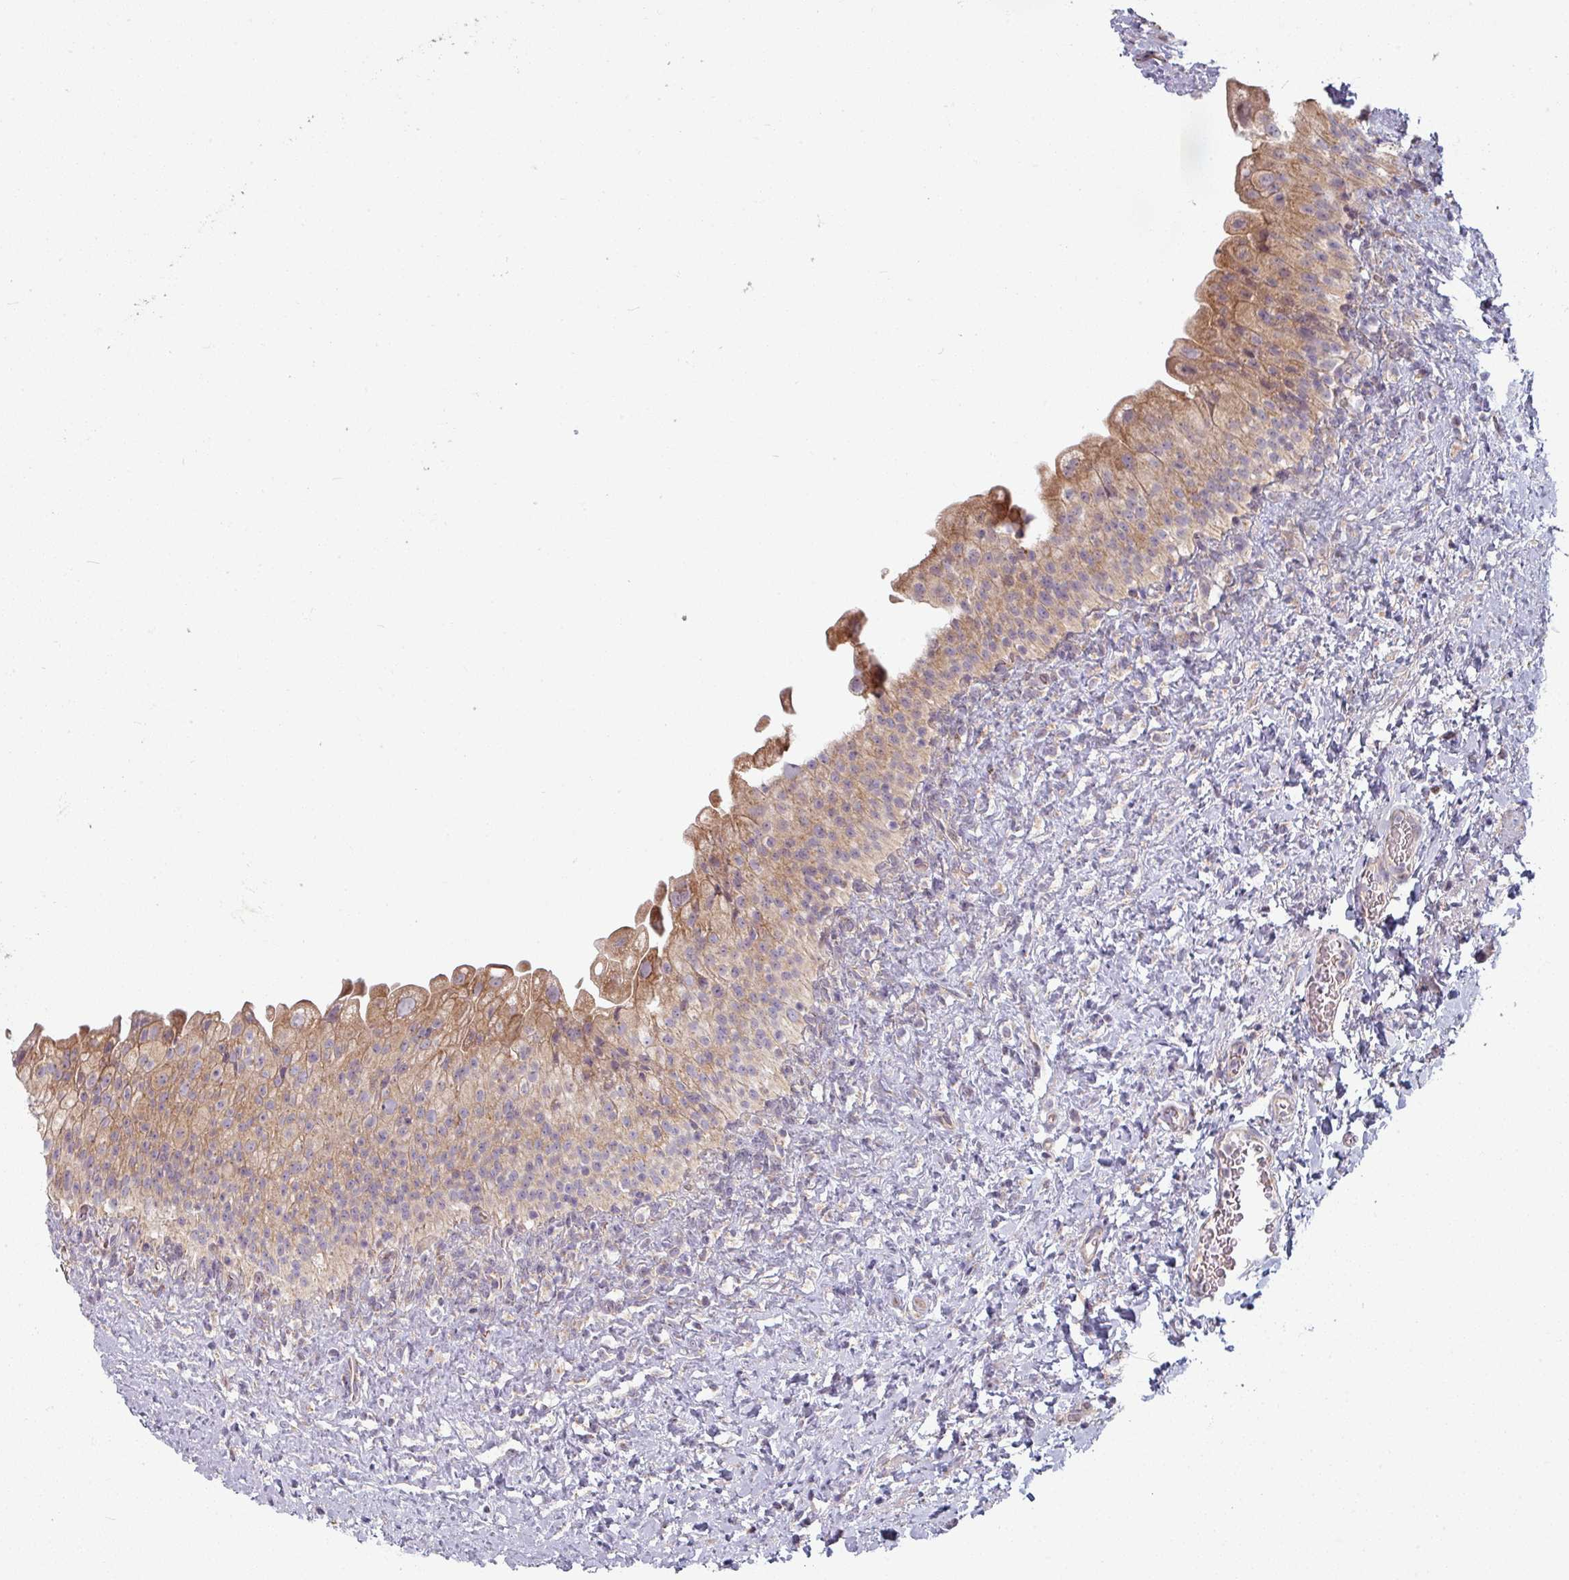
{"staining": {"intensity": "moderate", "quantity": ">75%", "location": "cytoplasmic/membranous"}, "tissue": "urinary bladder", "cell_type": "Urothelial cells", "image_type": "normal", "snomed": [{"axis": "morphology", "description": "Normal tissue, NOS"}, {"axis": "topography", "description": "Urinary bladder"}], "caption": "DAB immunohistochemical staining of unremarkable urinary bladder displays moderate cytoplasmic/membranous protein staining in about >75% of urothelial cells.", "gene": "PLEKHJ1", "patient": {"sex": "female", "age": 27}}